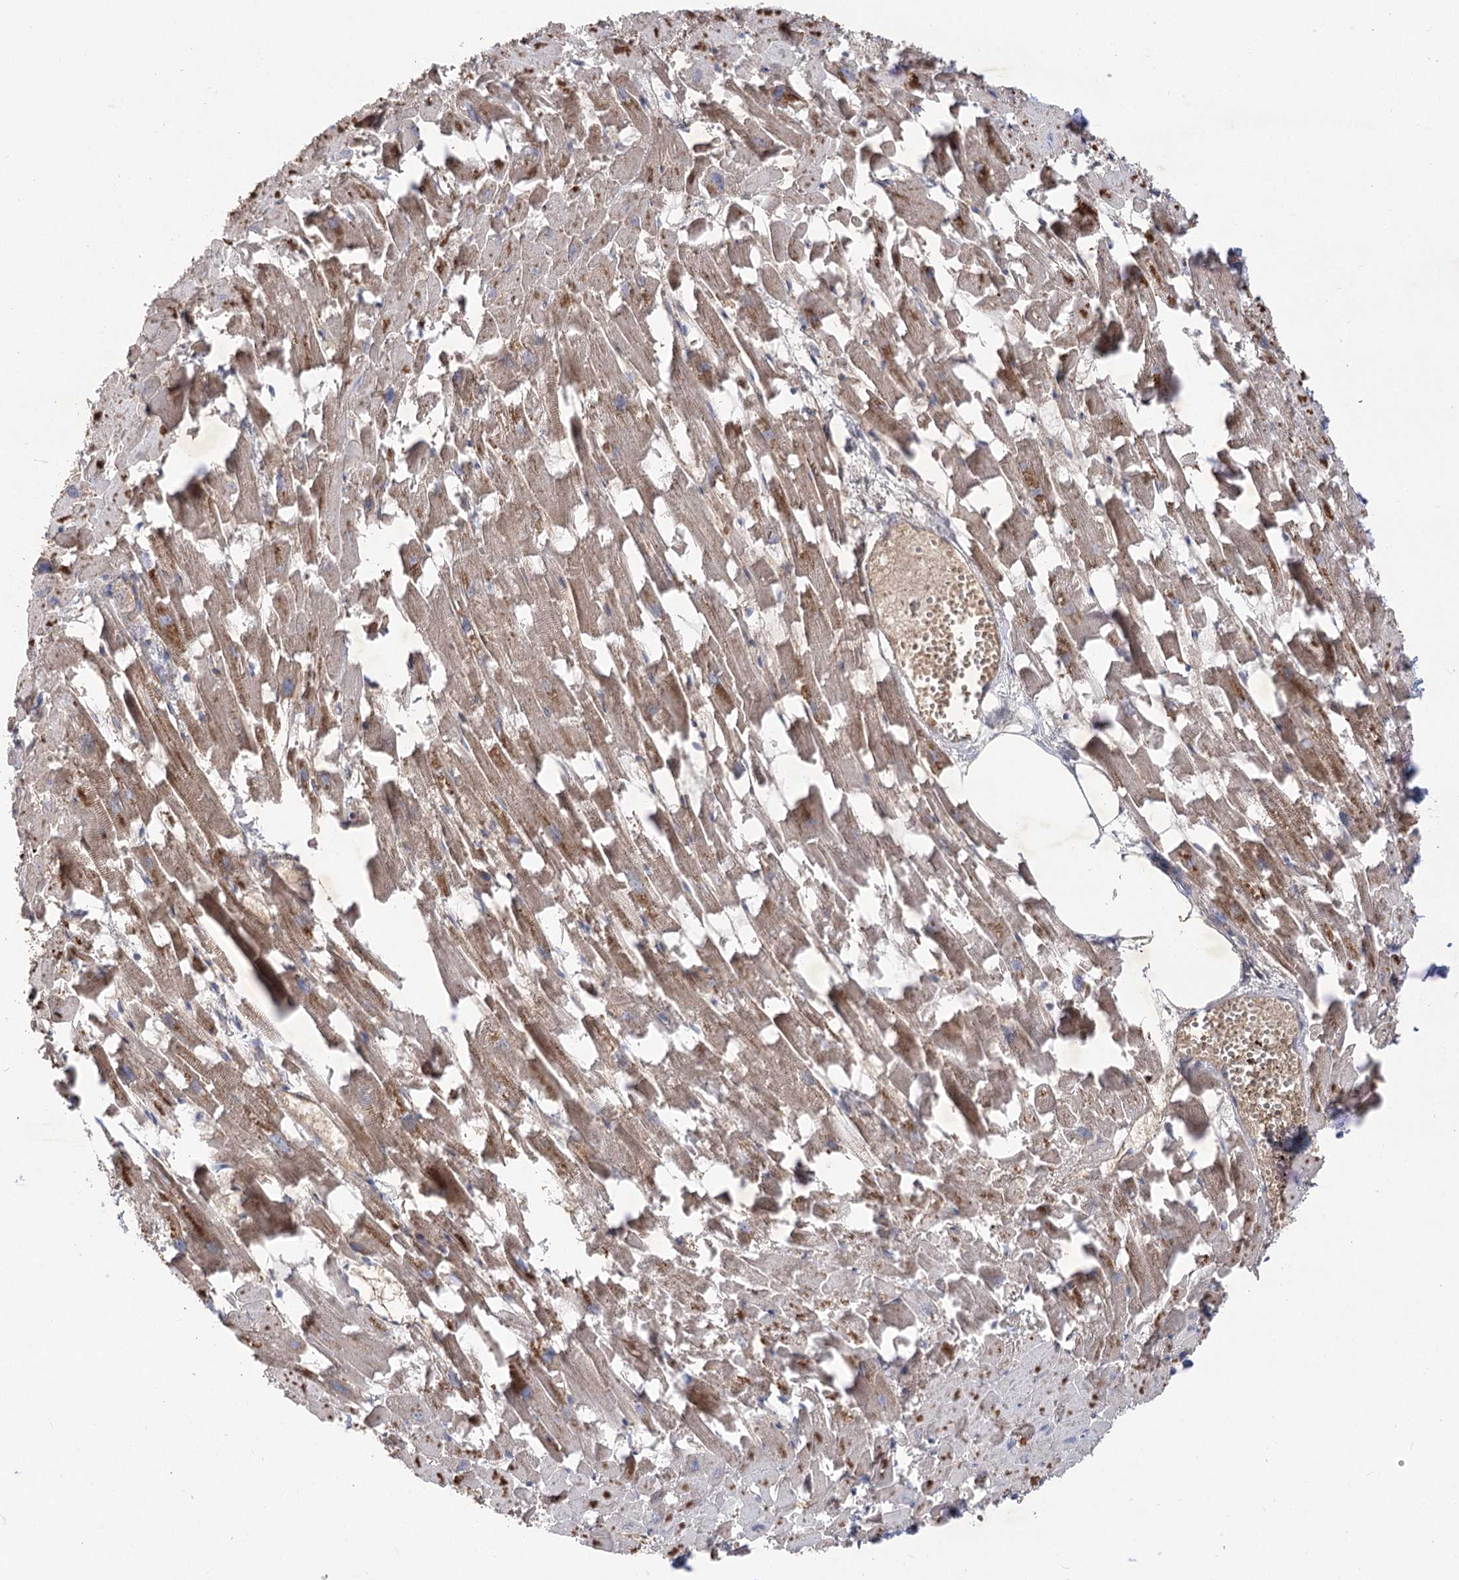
{"staining": {"intensity": "weak", "quantity": "25%-75%", "location": "cytoplasmic/membranous"}, "tissue": "heart muscle", "cell_type": "Cardiomyocytes", "image_type": "normal", "snomed": [{"axis": "morphology", "description": "Normal tissue, NOS"}, {"axis": "topography", "description": "Heart"}], "caption": "Immunohistochemistry of normal human heart muscle demonstrates low levels of weak cytoplasmic/membranous expression in about 25%-75% of cardiomyocytes.", "gene": "TRUB1", "patient": {"sex": "female", "age": 64}}